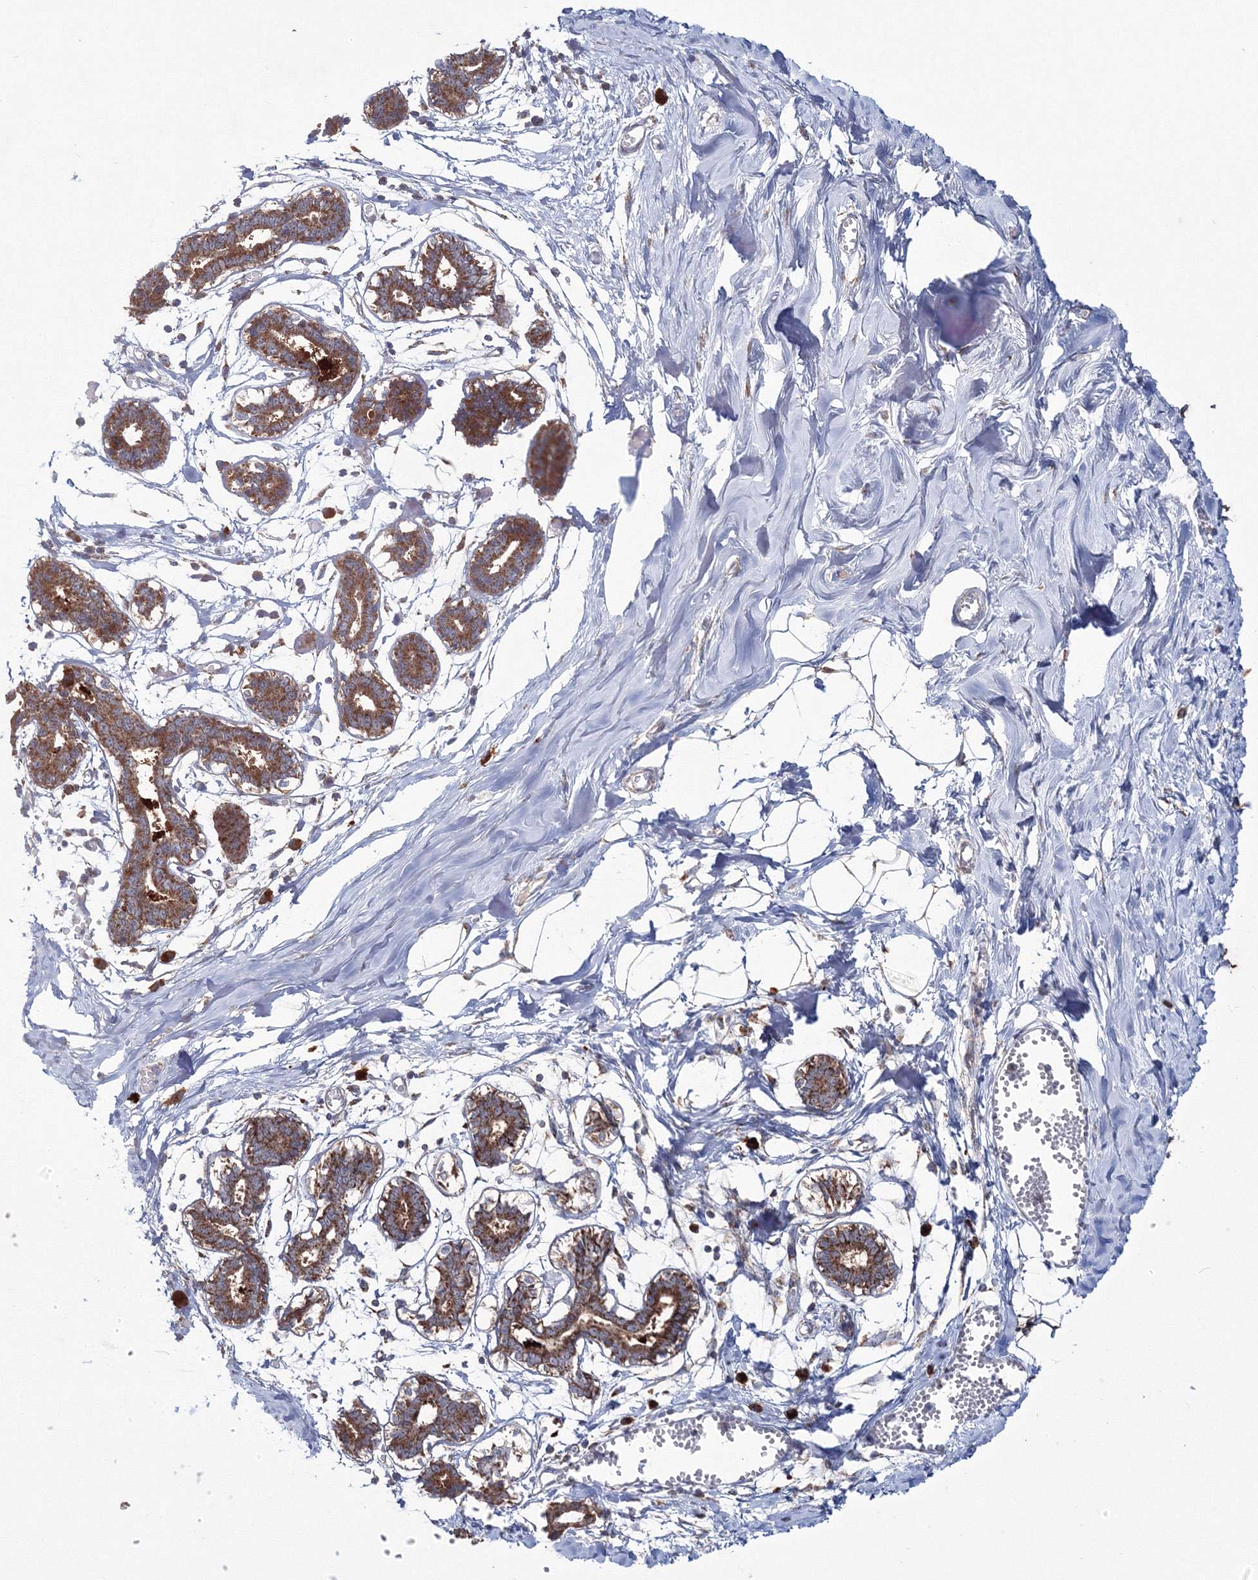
{"staining": {"intensity": "weak", "quantity": "25%-75%", "location": "cytoplasmic/membranous"}, "tissue": "breast", "cell_type": "Adipocytes", "image_type": "normal", "snomed": [{"axis": "morphology", "description": "Normal tissue, NOS"}, {"axis": "topography", "description": "Breast"}], "caption": "Breast was stained to show a protein in brown. There is low levels of weak cytoplasmic/membranous positivity in approximately 25%-75% of adipocytes.", "gene": "PEX13", "patient": {"sex": "female", "age": 27}}